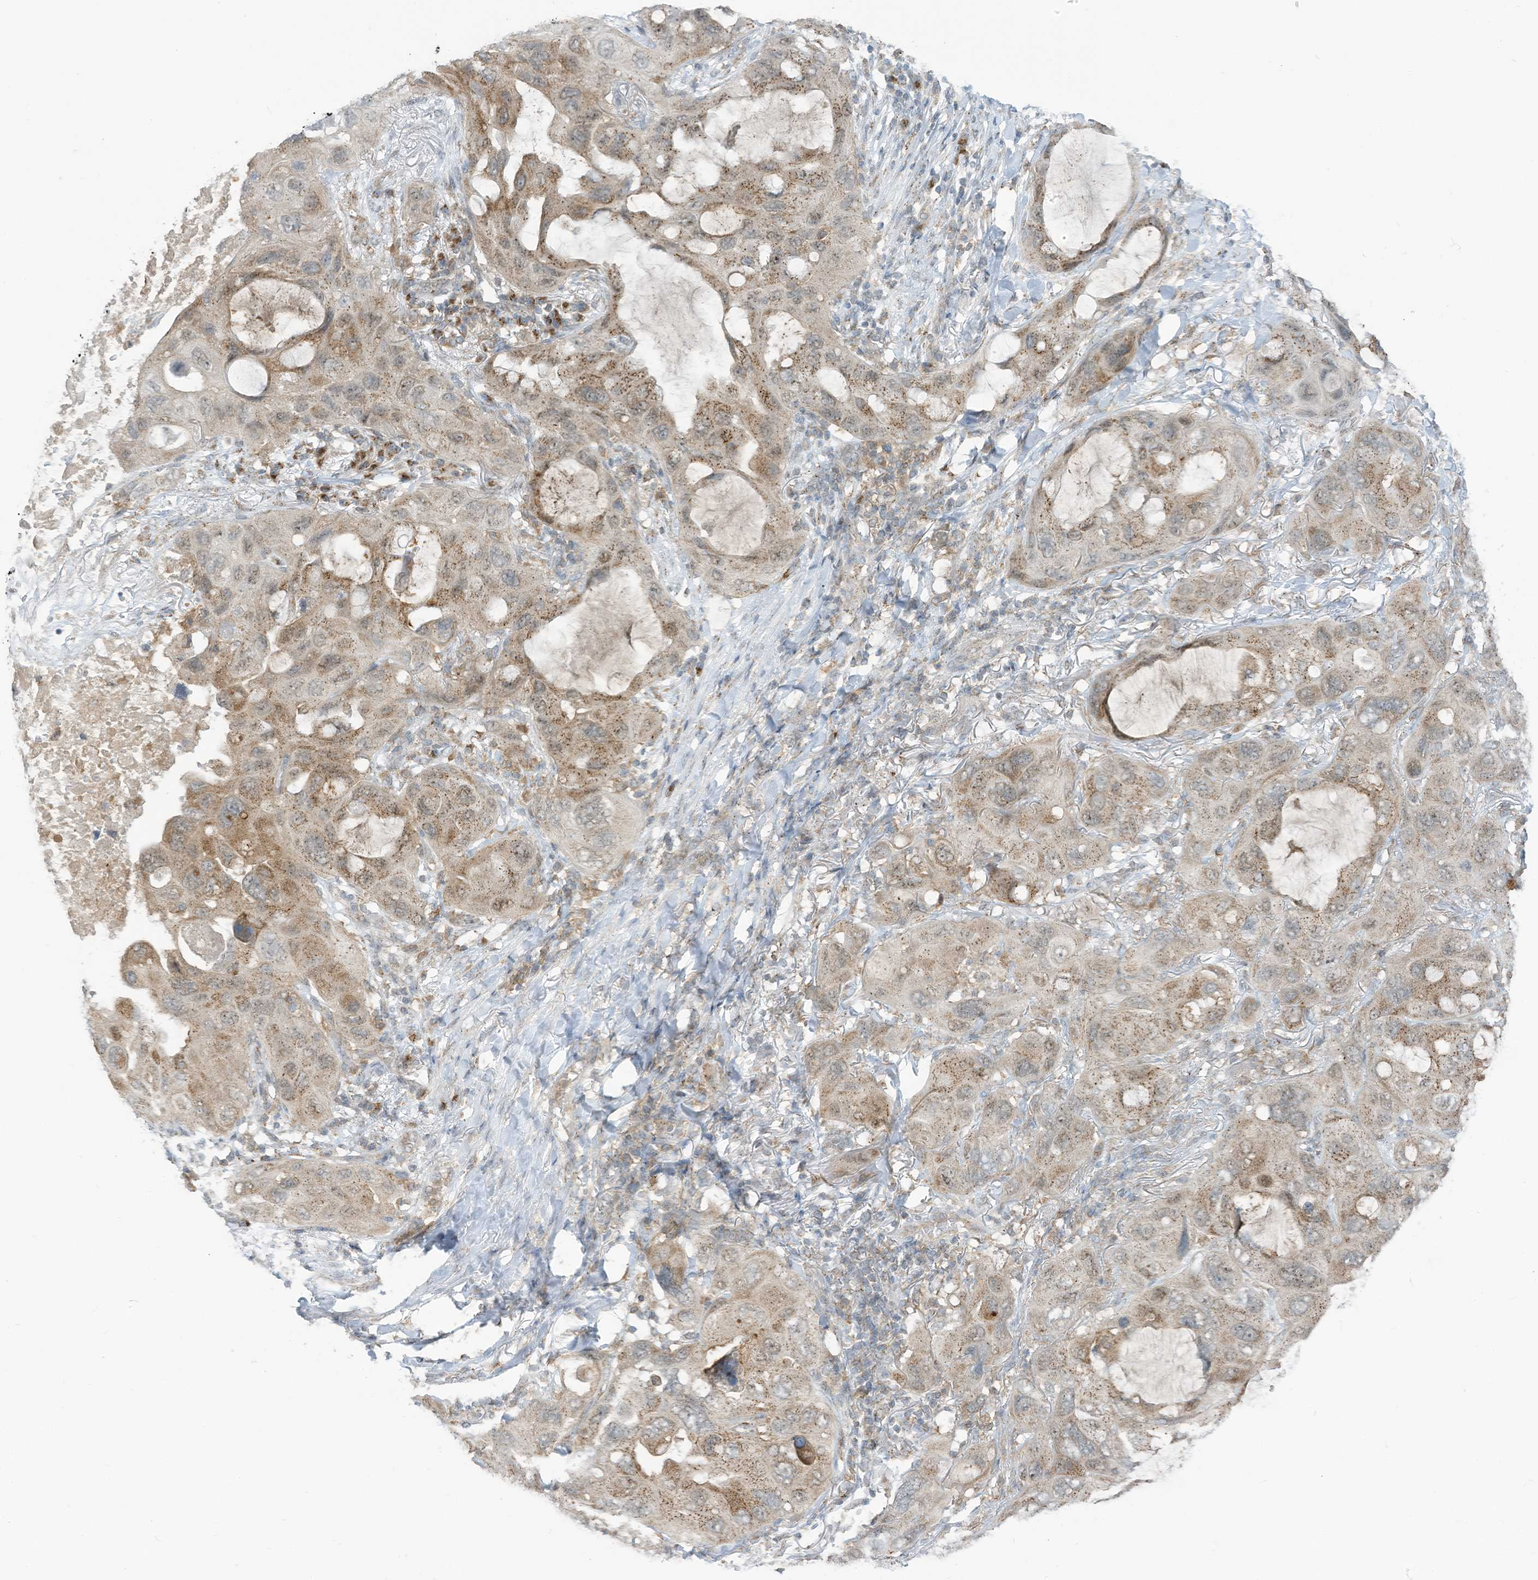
{"staining": {"intensity": "moderate", "quantity": "25%-75%", "location": "cytoplasmic/membranous"}, "tissue": "lung cancer", "cell_type": "Tumor cells", "image_type": "cancer", "snomed": [{"axis": "morphology", "description": "Squamous cell carcinoma, NOS"}, {"axis": "topography", "description": "Lung"}], "caption": "Lung squamous cell carcinoma was stained to show a protein in brown. There is medium levels of moderate cytoplasmic/membranous staining in about 25%-75% of tumor cells.", "gene": "PARVG", "patient": {"sex": "female", "age": 73}}